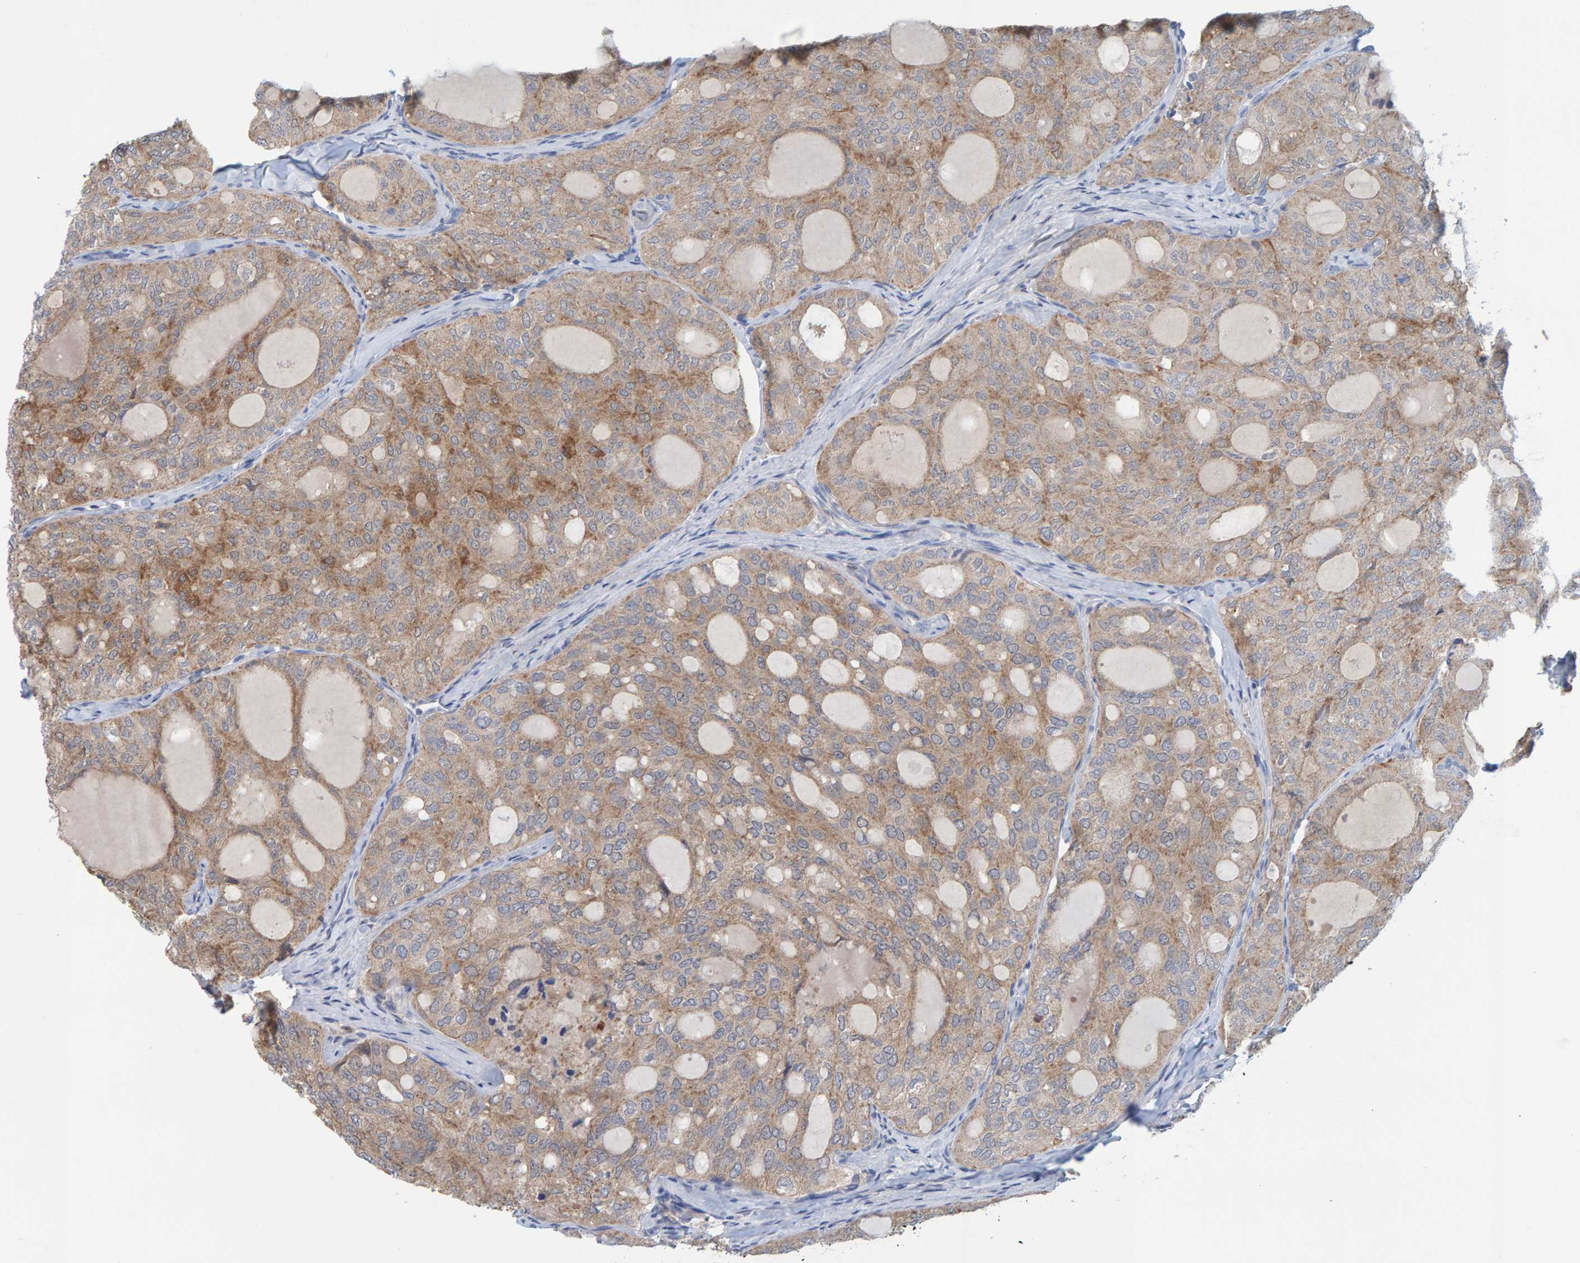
{"staining": {"intensity": "weak", "quantity": ">75%", "location": "cytoplasmic/membranous"}, "tissue": "thyroid cancer", "cell_type": "Tumor cells", "image_type": "cancer", "snomed": [{"axis": "morphology", "description": "Follicular adenoma carcinoma, NOS"}, {"axis": "topography", "description": "Thyroid gland"}], "caption": "Immunohistochemical staining of thyroid cancer shows weak cytoplasmic/membranous protein expression in about >75% of tumor cells. The protein of interest is stained brown, and the nuclei are stained in blue (DAB (3,3'-diaminobenzidine) IHC with brightfield microscopy, high magnification).", "gene": "TATDN1", "patient": {"sex": "male", "age": 75}}